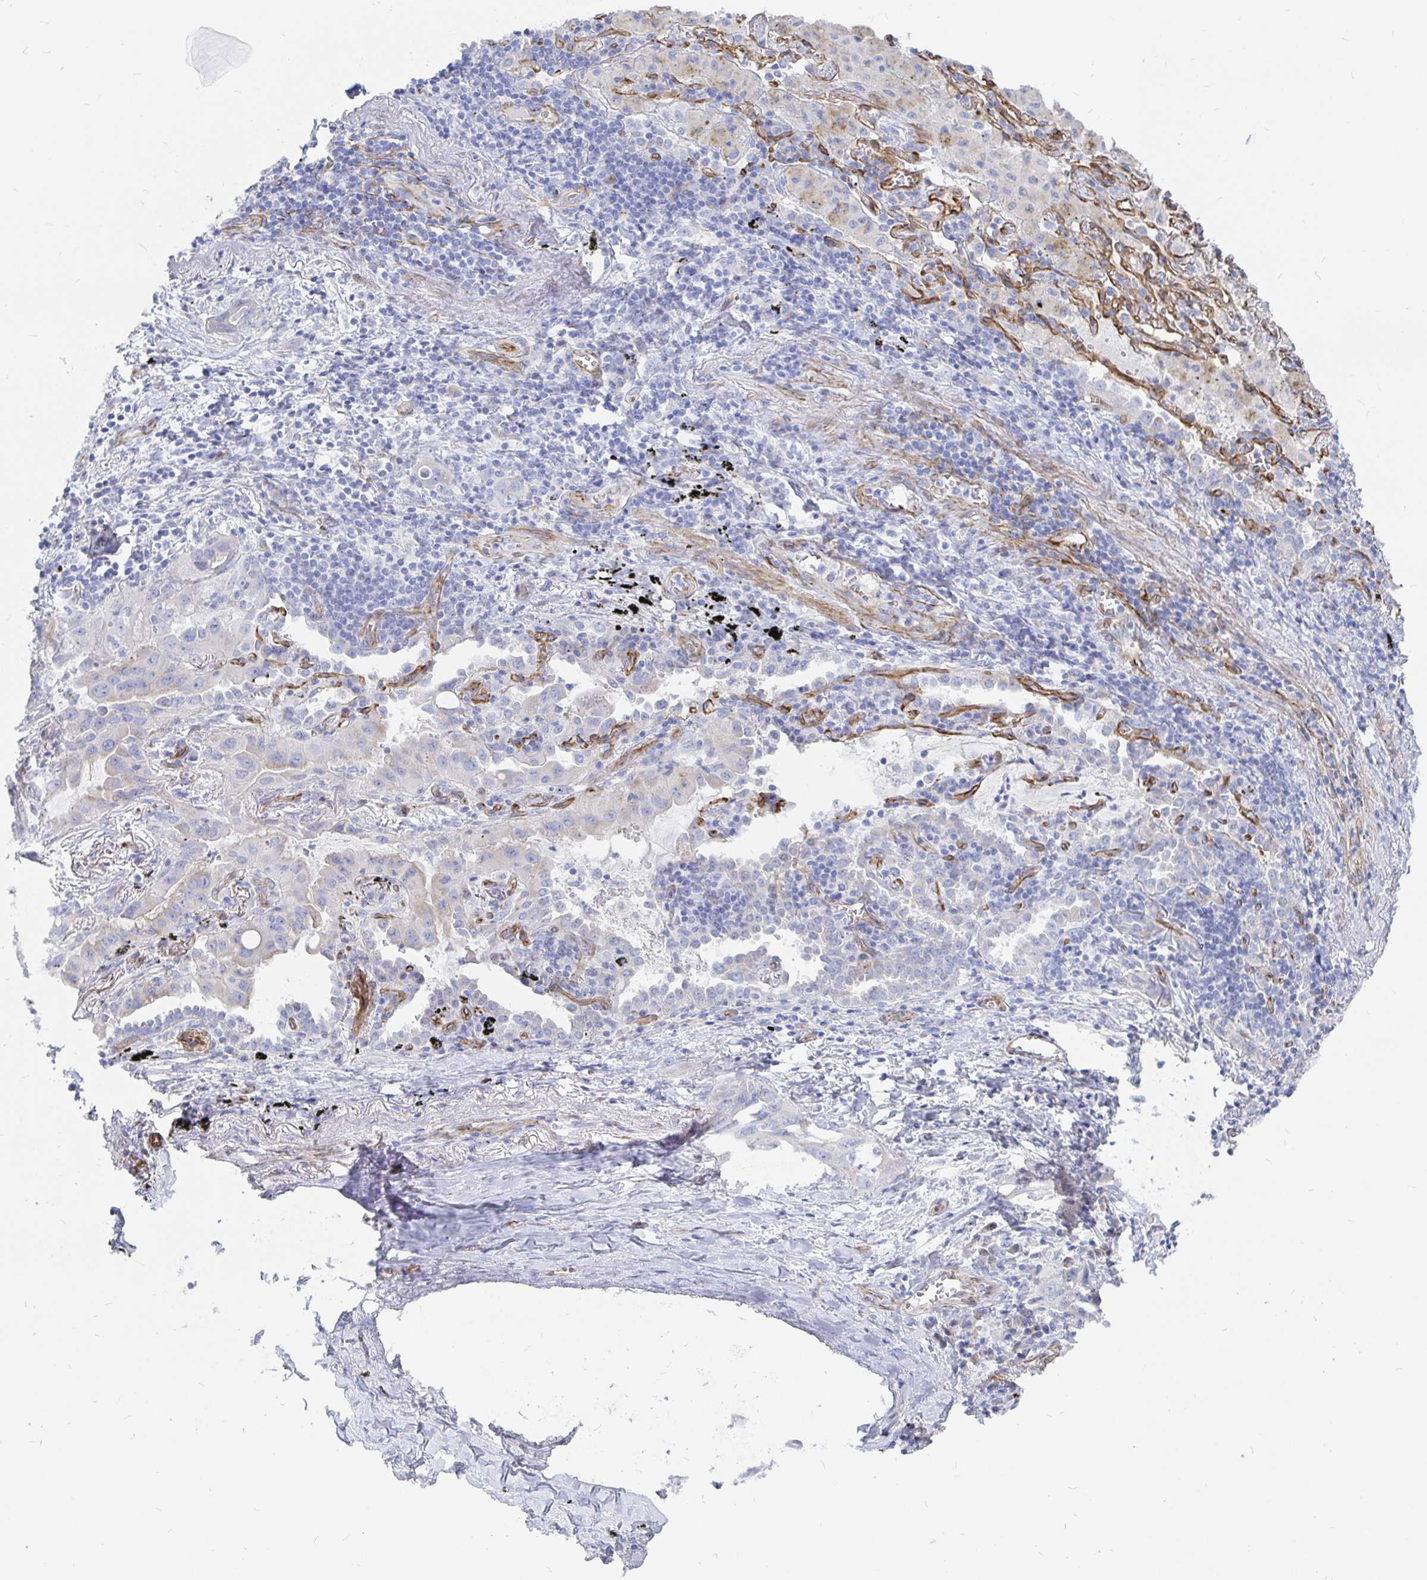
{"staining": {"intensity": "negative", "quantity": "none", "location": "none"}, "tissue": "lung cancer", "cell_type": "Tumor cells", "image_type": "cancer", "snomed": [{"axis": "morphology", "description": "Adenocarcinoma, NOS"}, {"axis": "topography", "description": "Lung"}], "caption": "The photomicrograph shows no significant staining in tumor cells of lung cancer.", "gene": "COX16", "patient": {"sex": "male", "age": 65}}